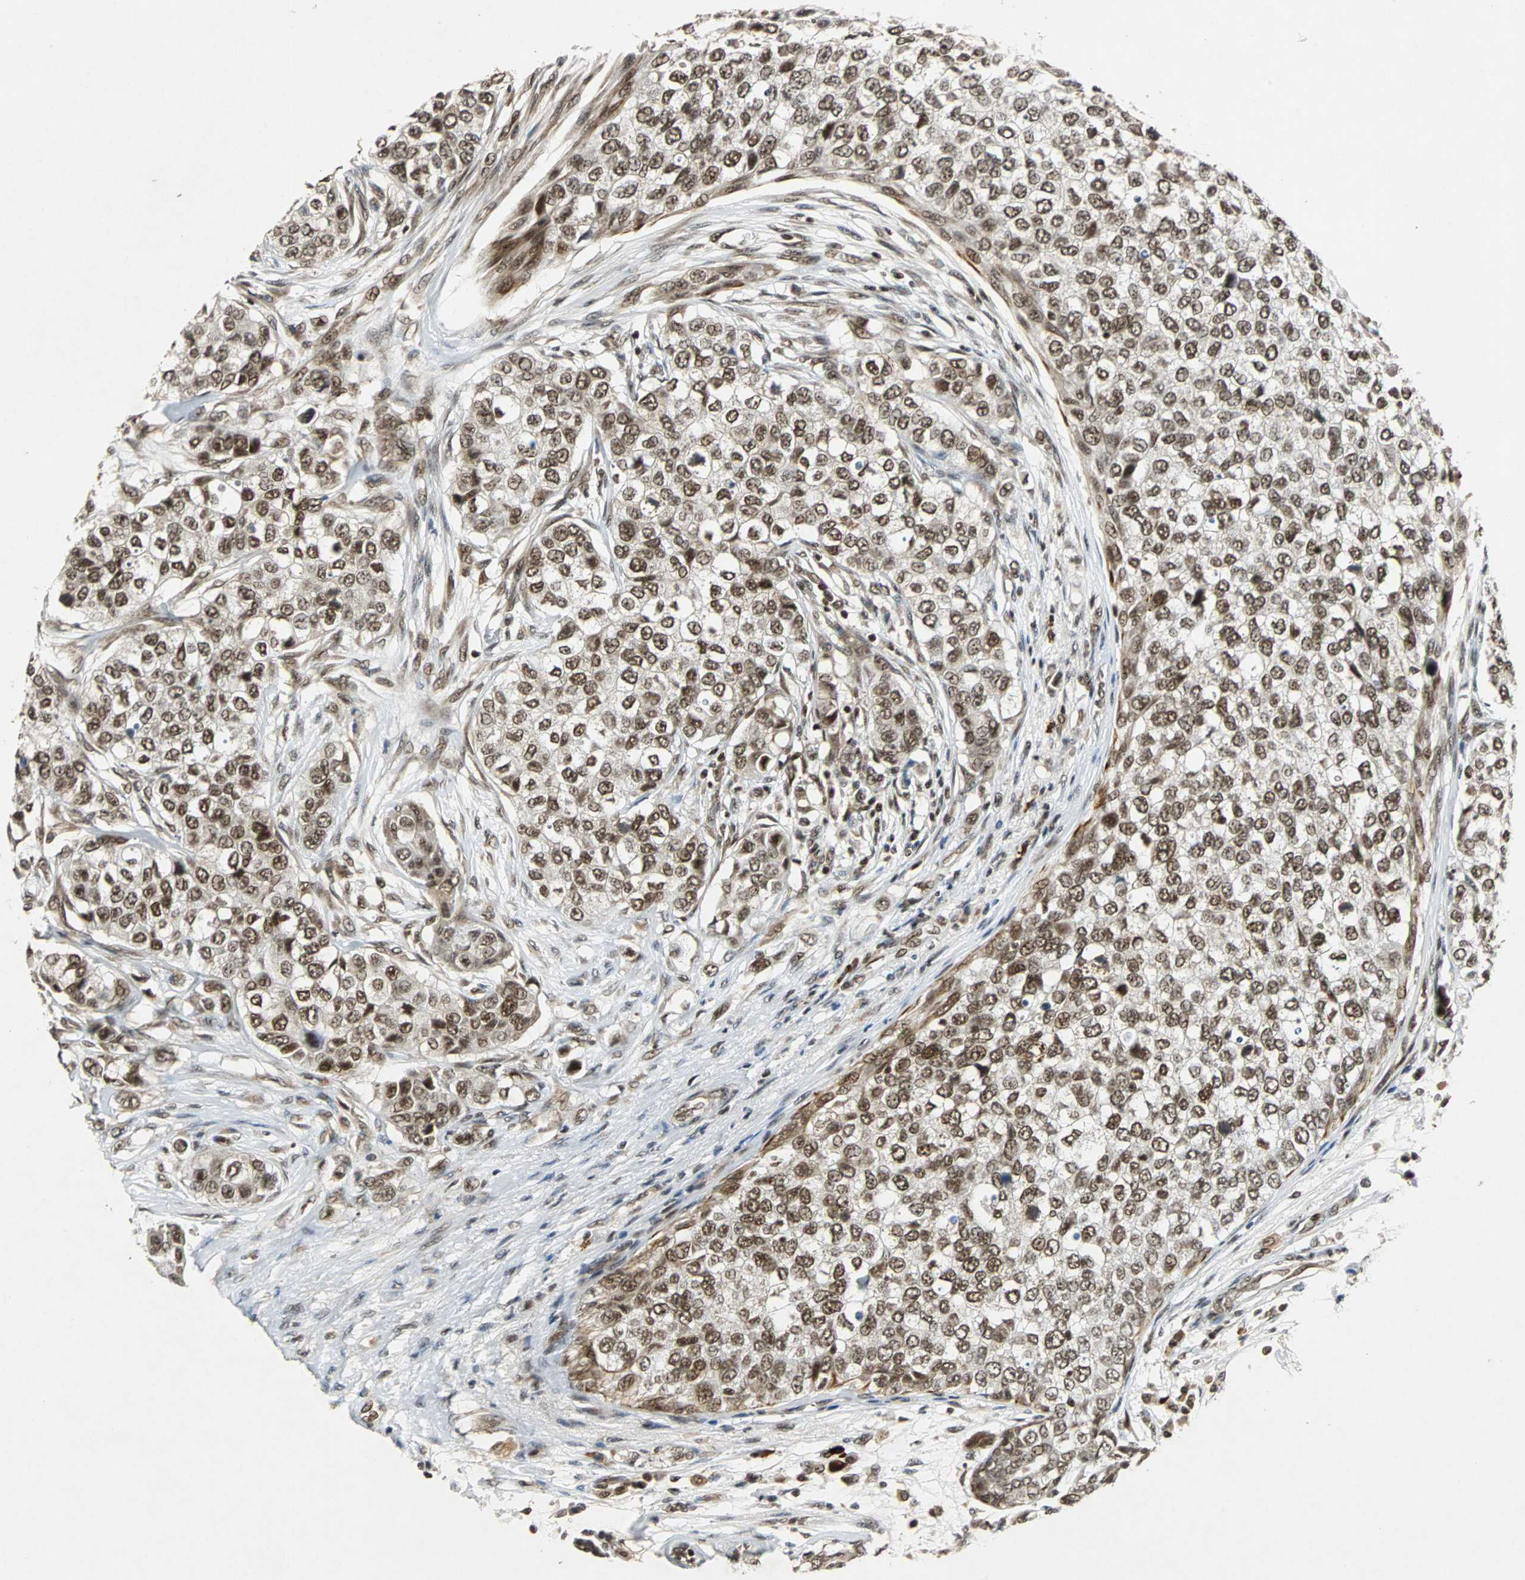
{"staining": {"intensity": "strong", "quantity": ">75%", "location": "nuclear"}, "tissue": "breast cancer", "cell_type": "Tumor cells", "image_type": "cancer", "snomed": [{"axis": "morphology", "description": "Normal tissue, NOS"}, {"axis": "morphology", "description": "Duct carcinoma"}, {"axis": "topography", "description": "Breast"}], "caption": "Immunohistochemical staining of breast invasive ductal carcinoma reveals high levels of strong nuclear expression in approximately >75% of tumor cells.", "gene": "TAF5", "patient": {"sex": "female", "age": 49}}